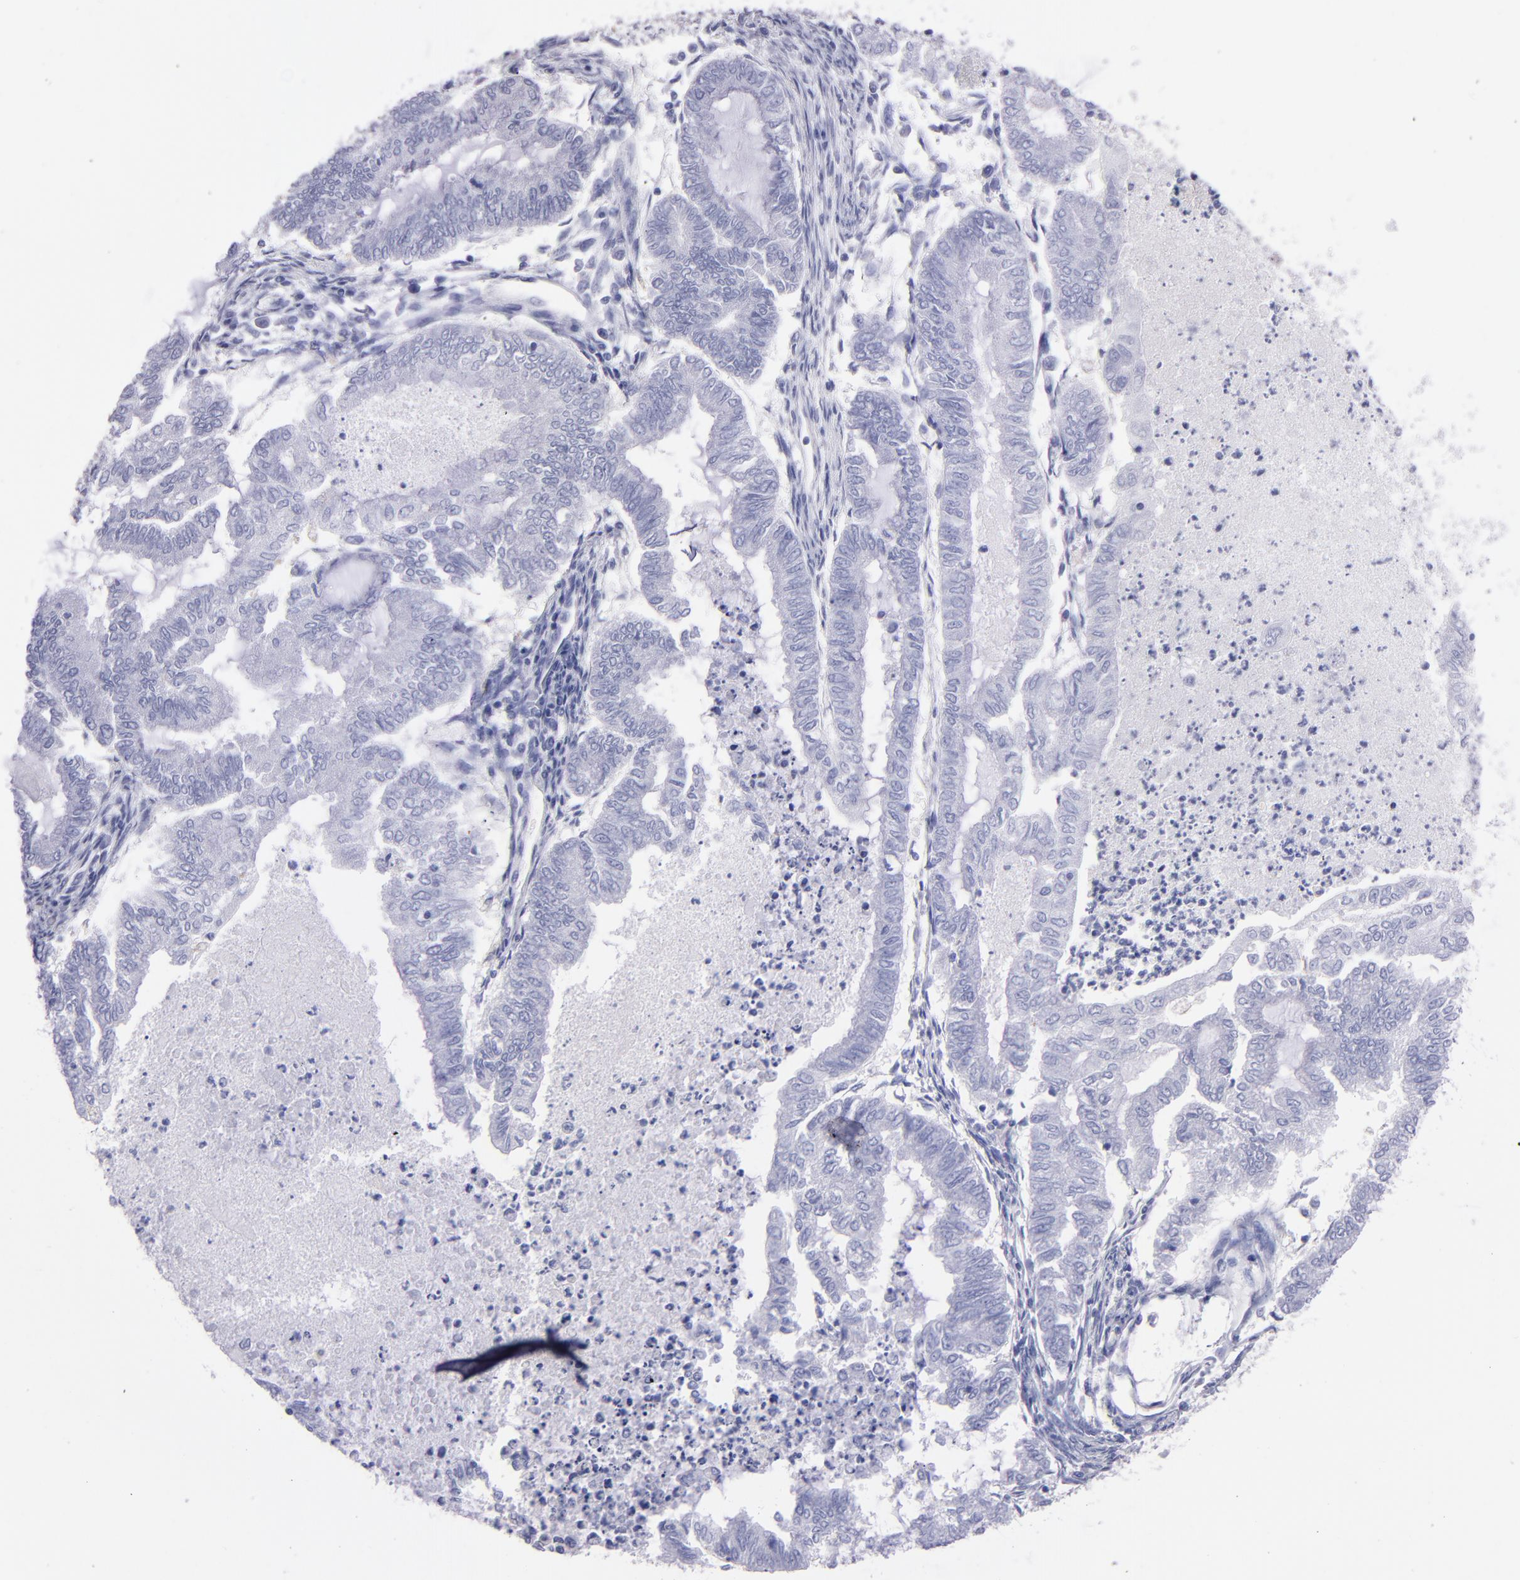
{"staining": {"intensity": "negative", "quantity": "none", "location": "none"}, "tissue": "endometrial cancer", "cell_type": "Tumor cells", "image_type": "cancer", "snomed": [{"axis": "morphology", "description": "Adenocarcinoma, NOS"}, {"axis": "topography", "description": "Endometrium"}], "caption": "This is an IHC histopathology image of endometrial cancer. There is no positivity in tumor cells.", "gene": "TG", "patient": {"sex": "female", "age": 79}}